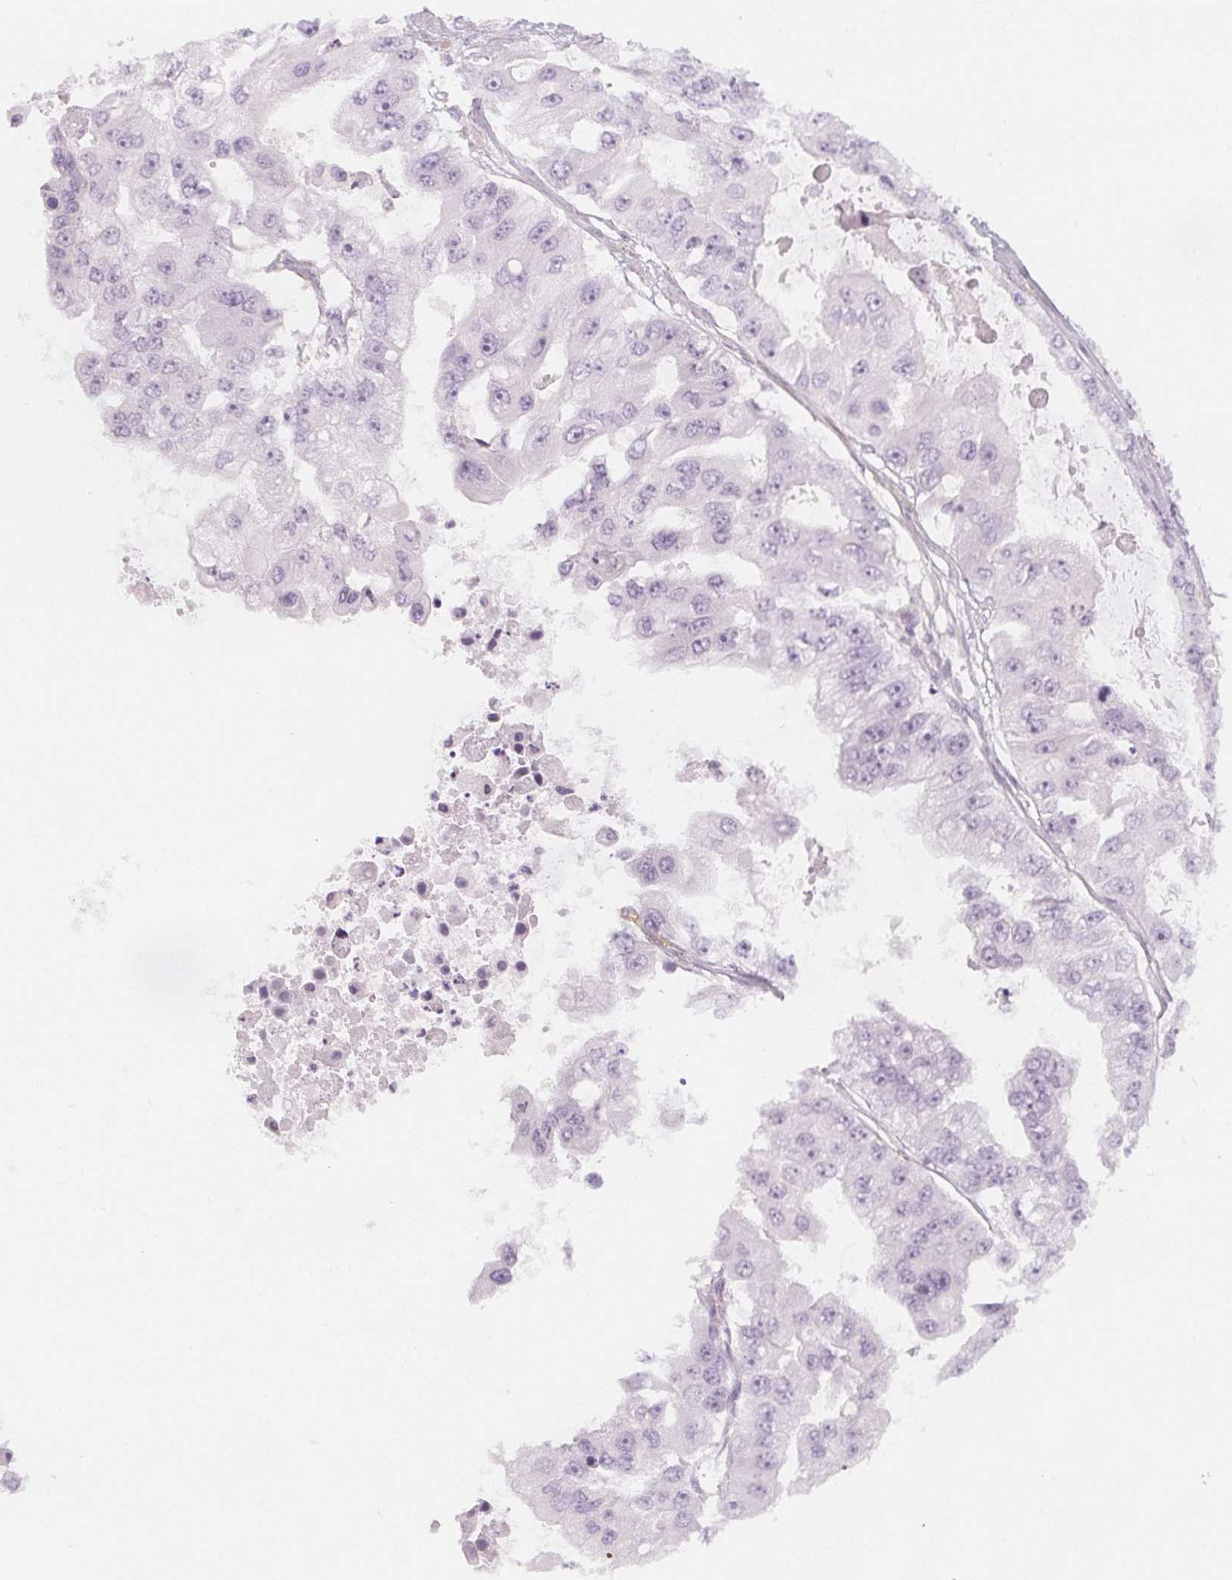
{"staining": {"intensity": "negative", "quantity": "none", "location": "none"}, "tissue": "ovarian cancer", "cell_type": "Tumor cells", "image_type": "cancer", "snomed": [{"axis": "morphology", "description": "Cystadenocarcinoma, serous, NOS"}, {"axis": "topography", "description": "Ovary"}], "caption": "Immunohistochemistry of ovarian cancer exhibits no expression in tumor cells.", "gene": "MAP1A", "patient": {"sex": "female", "age": 56}}